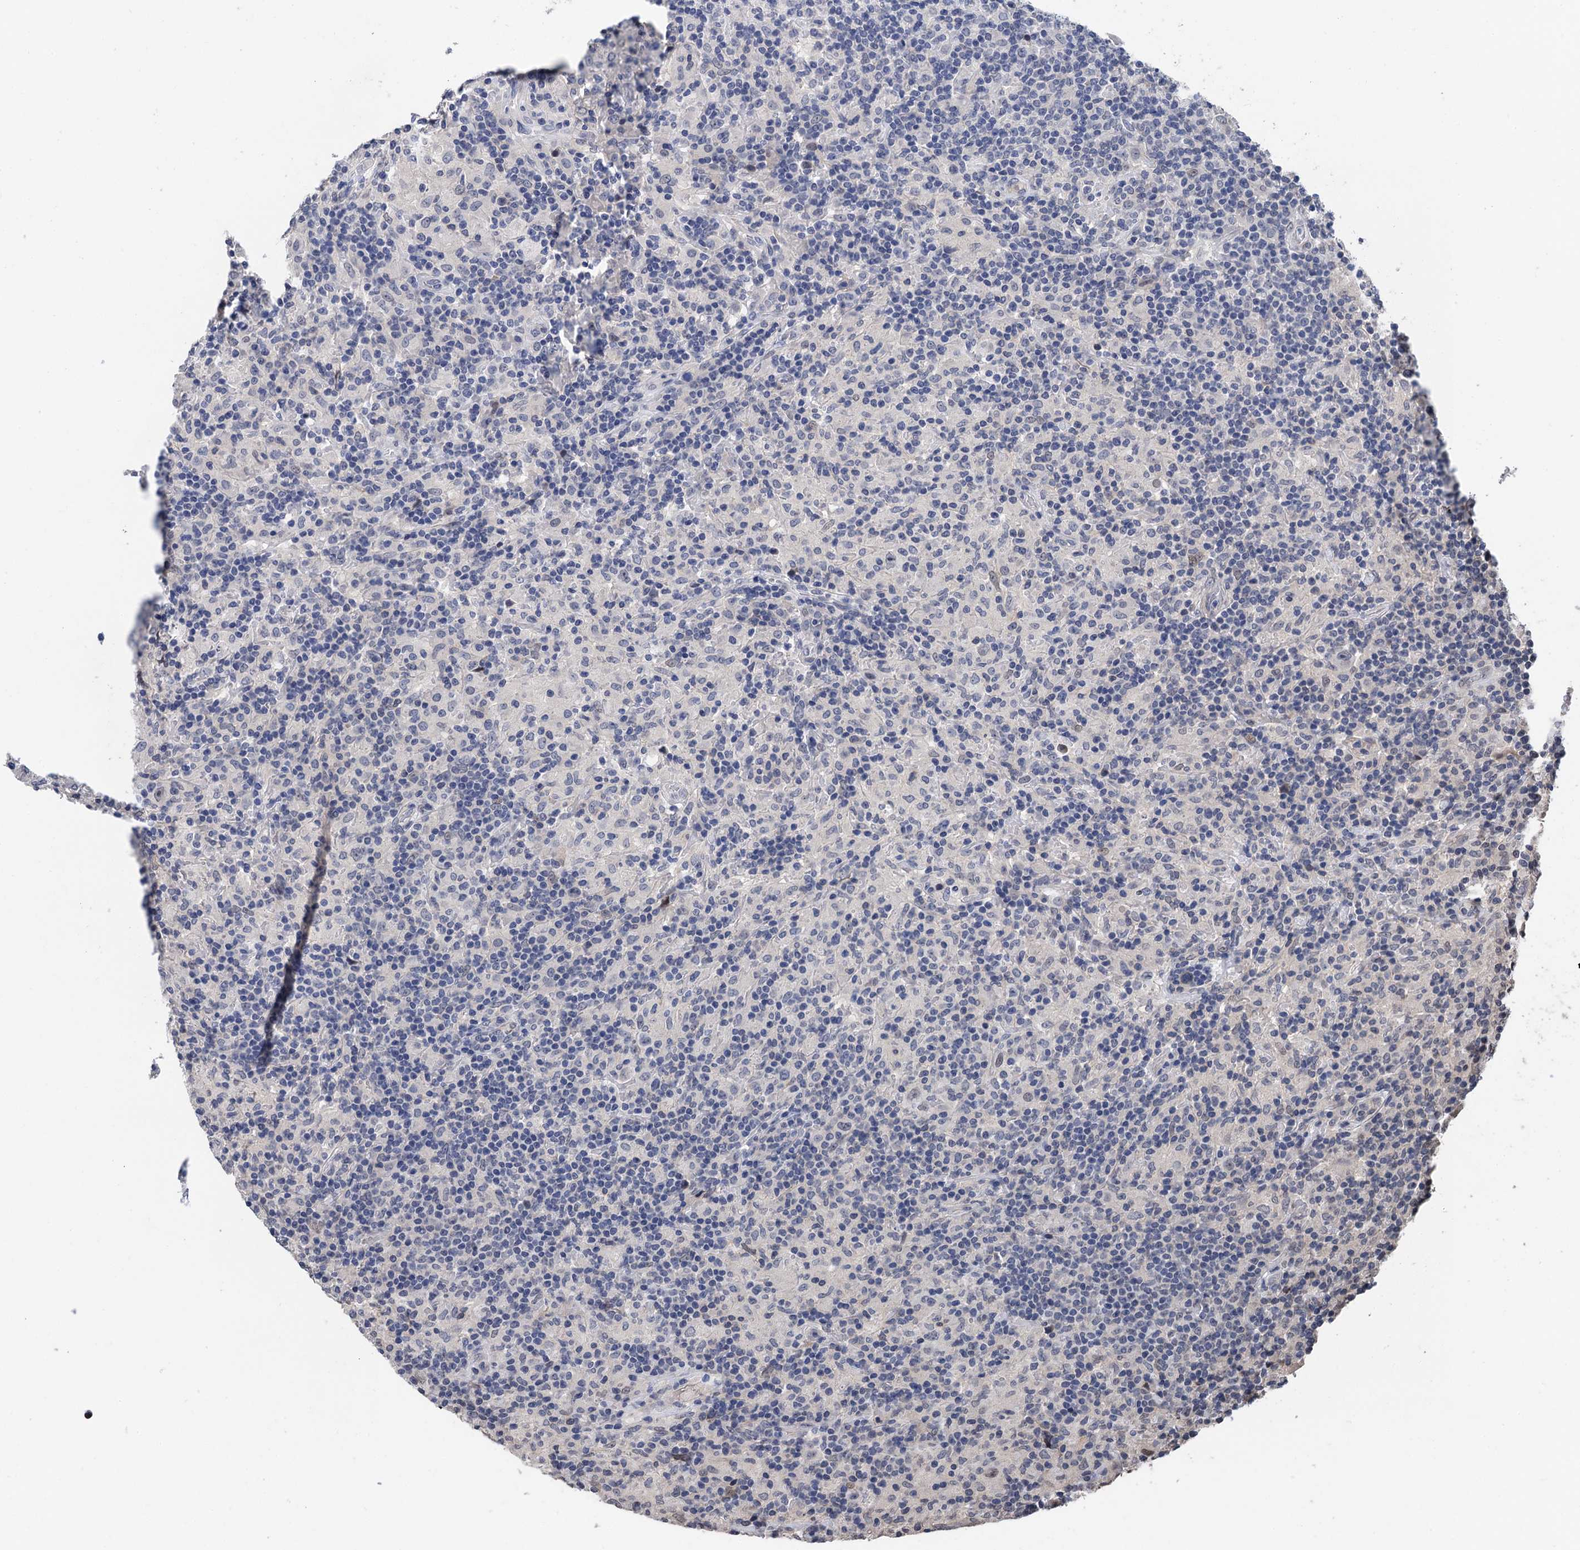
{"staining": {"intensity": "negative", "quantity": "none", "location": "none"}, "tissue": "lymphoma", "cell_type": "Tumor cells", "image_type": "cancer", "snomed": [{"axis": "morphology", "description": "Hodgkin's disease, NOS"}, {"axis": "topography", "description": "Lymph node"}], "caption": "Immunohistochemistry (IHC) of human lymphoma shows no staining in tumor cells.", "gene": "ART5", "patient": {"sex": "male", "age": 70}}